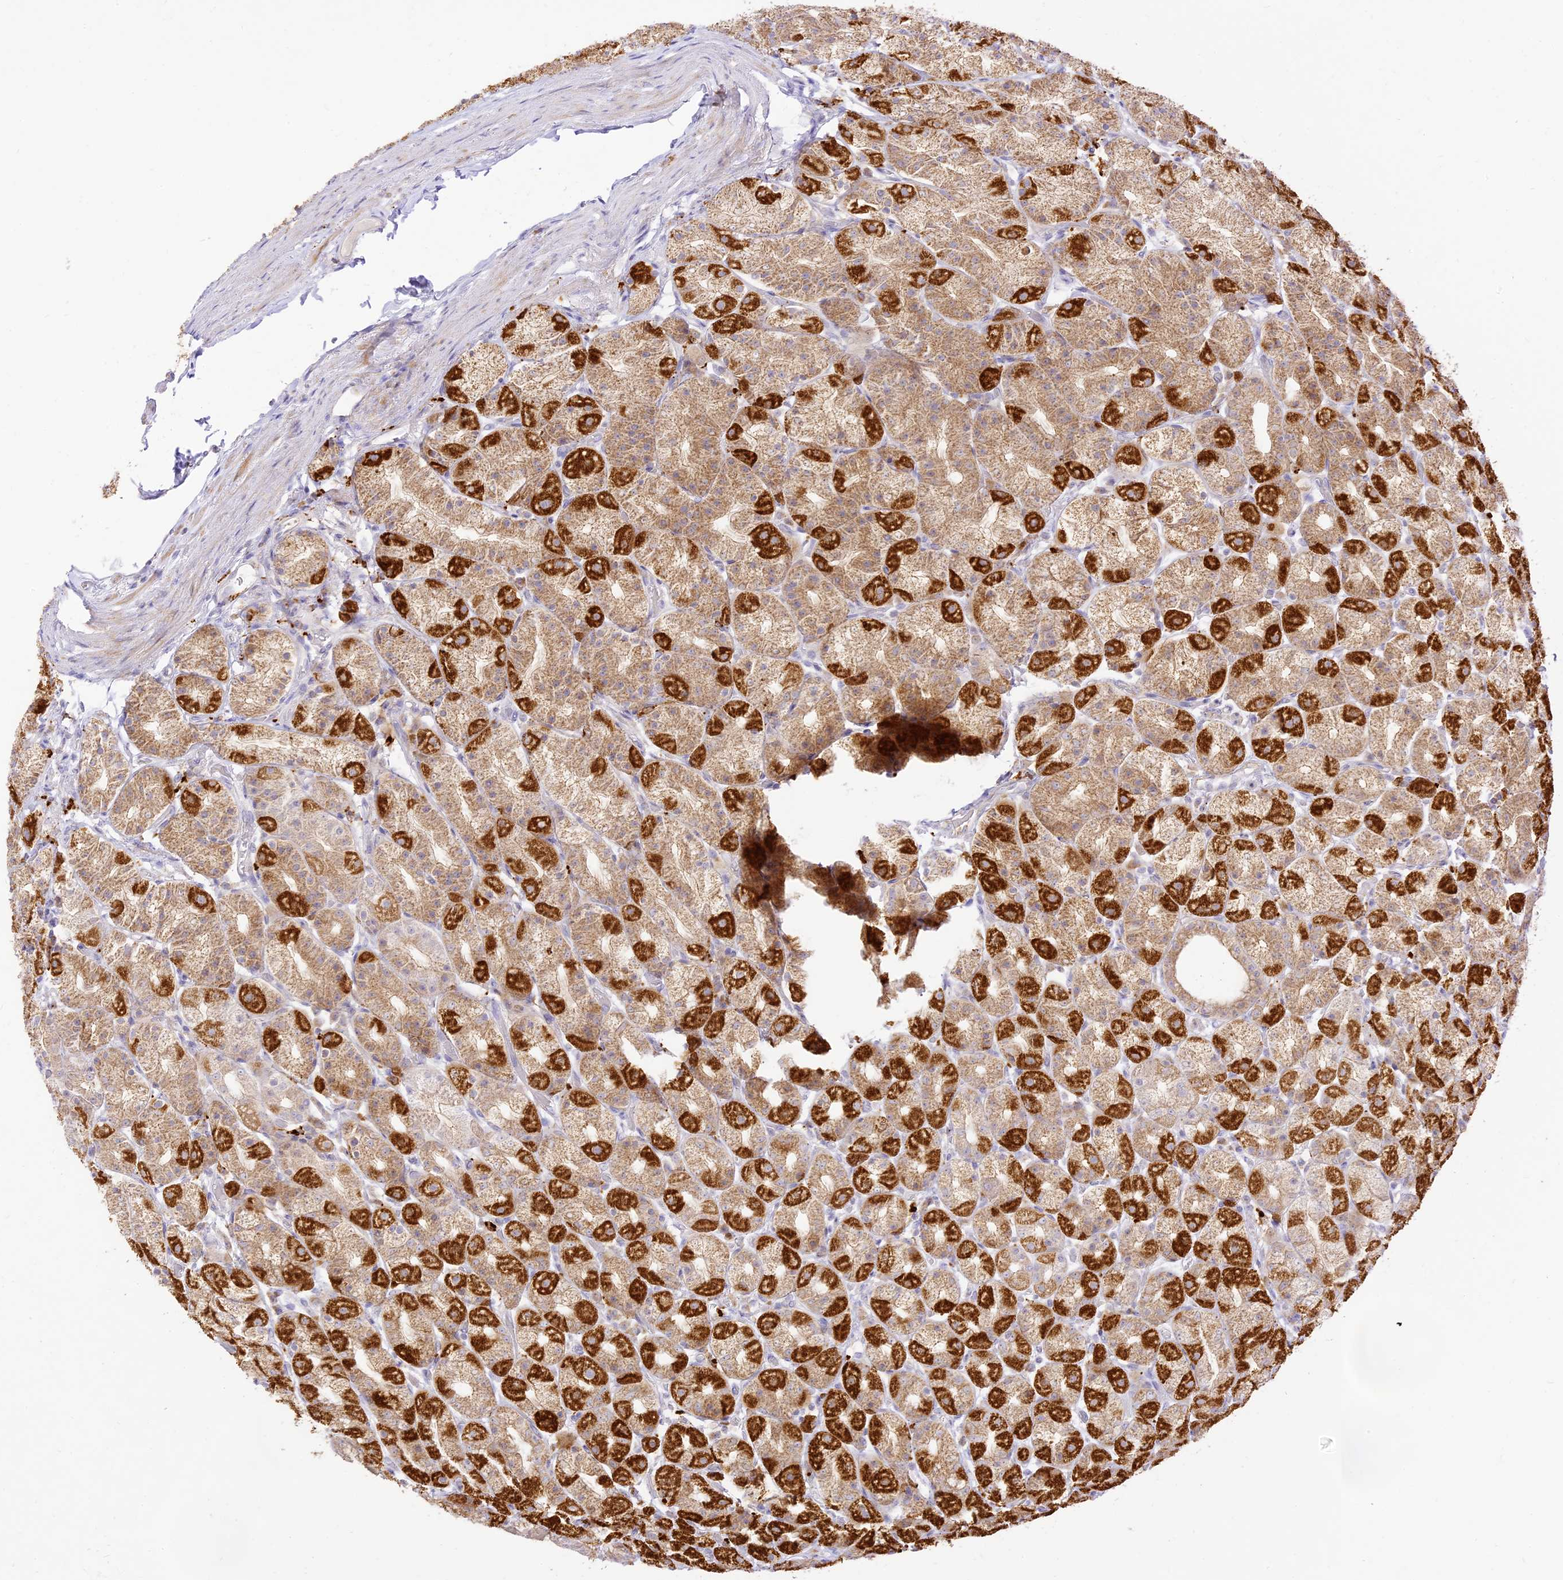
{"staining": {"intensity": "strong", "quantity": "25%-75%", "location": "cytoplasmic/membranous"}, "tissue": "stomach", "cell_type": "Glandular cells", "image_type": "normal", "snomed": [{"axis": "morphology", "description": "Normal tissue, NOS"}, {"axis": "topography", "description": "Stomach, upper"}], "caption": "Strong cytoplasmic/membranous staining is seen in about 25%-75% of glandular cells in normal stomach. The staining was performed using DAB, with brown indicating positive protein expression. Nuclei are stained blue with hematoxylin.", "gene": "LRRC15", "patient": {"sex": "male", "age": 68}}